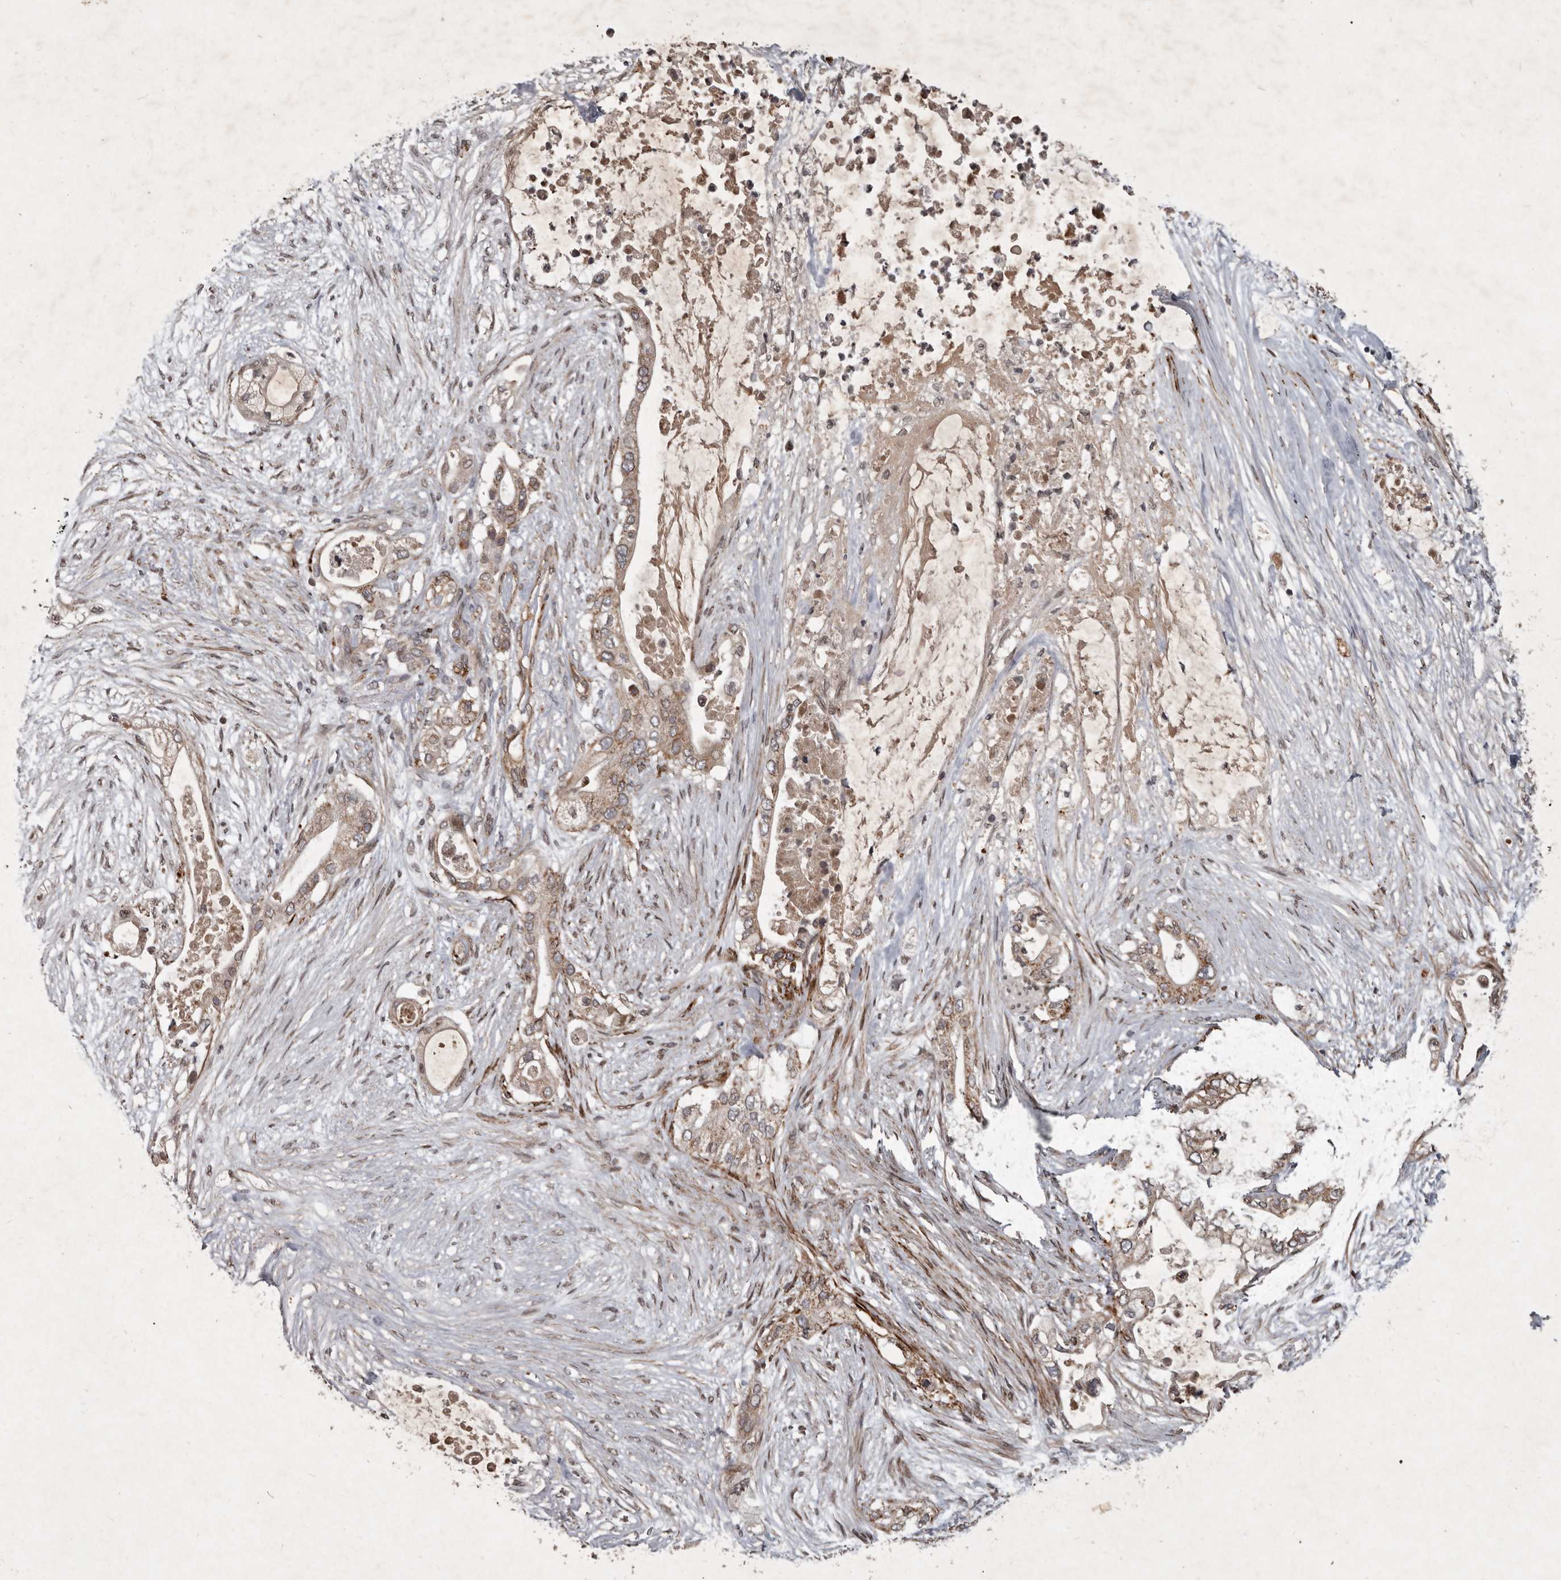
{"staining": {"intensity": "weak", "quantity": ">75%", "location": "cytoplasmic/membranous"}, "tissue": "pancreatic cancer", "cell_type": "Tumor cells", "image_type": "cancer", "snomed": [{"axis": "morphology", "description": "Adenocarcinoma, NOS"}, {"axis": "topography", "description": "Pancreas"}], "caption": "Human pancreatic adenocarcinoma stained for a protein (brown) demonstrates weak cytoplasmic/membranous positive expression in about >75% of tumor cells.", "gene": "MRPS15", "patient": {"sex": "male", "age": 53}}